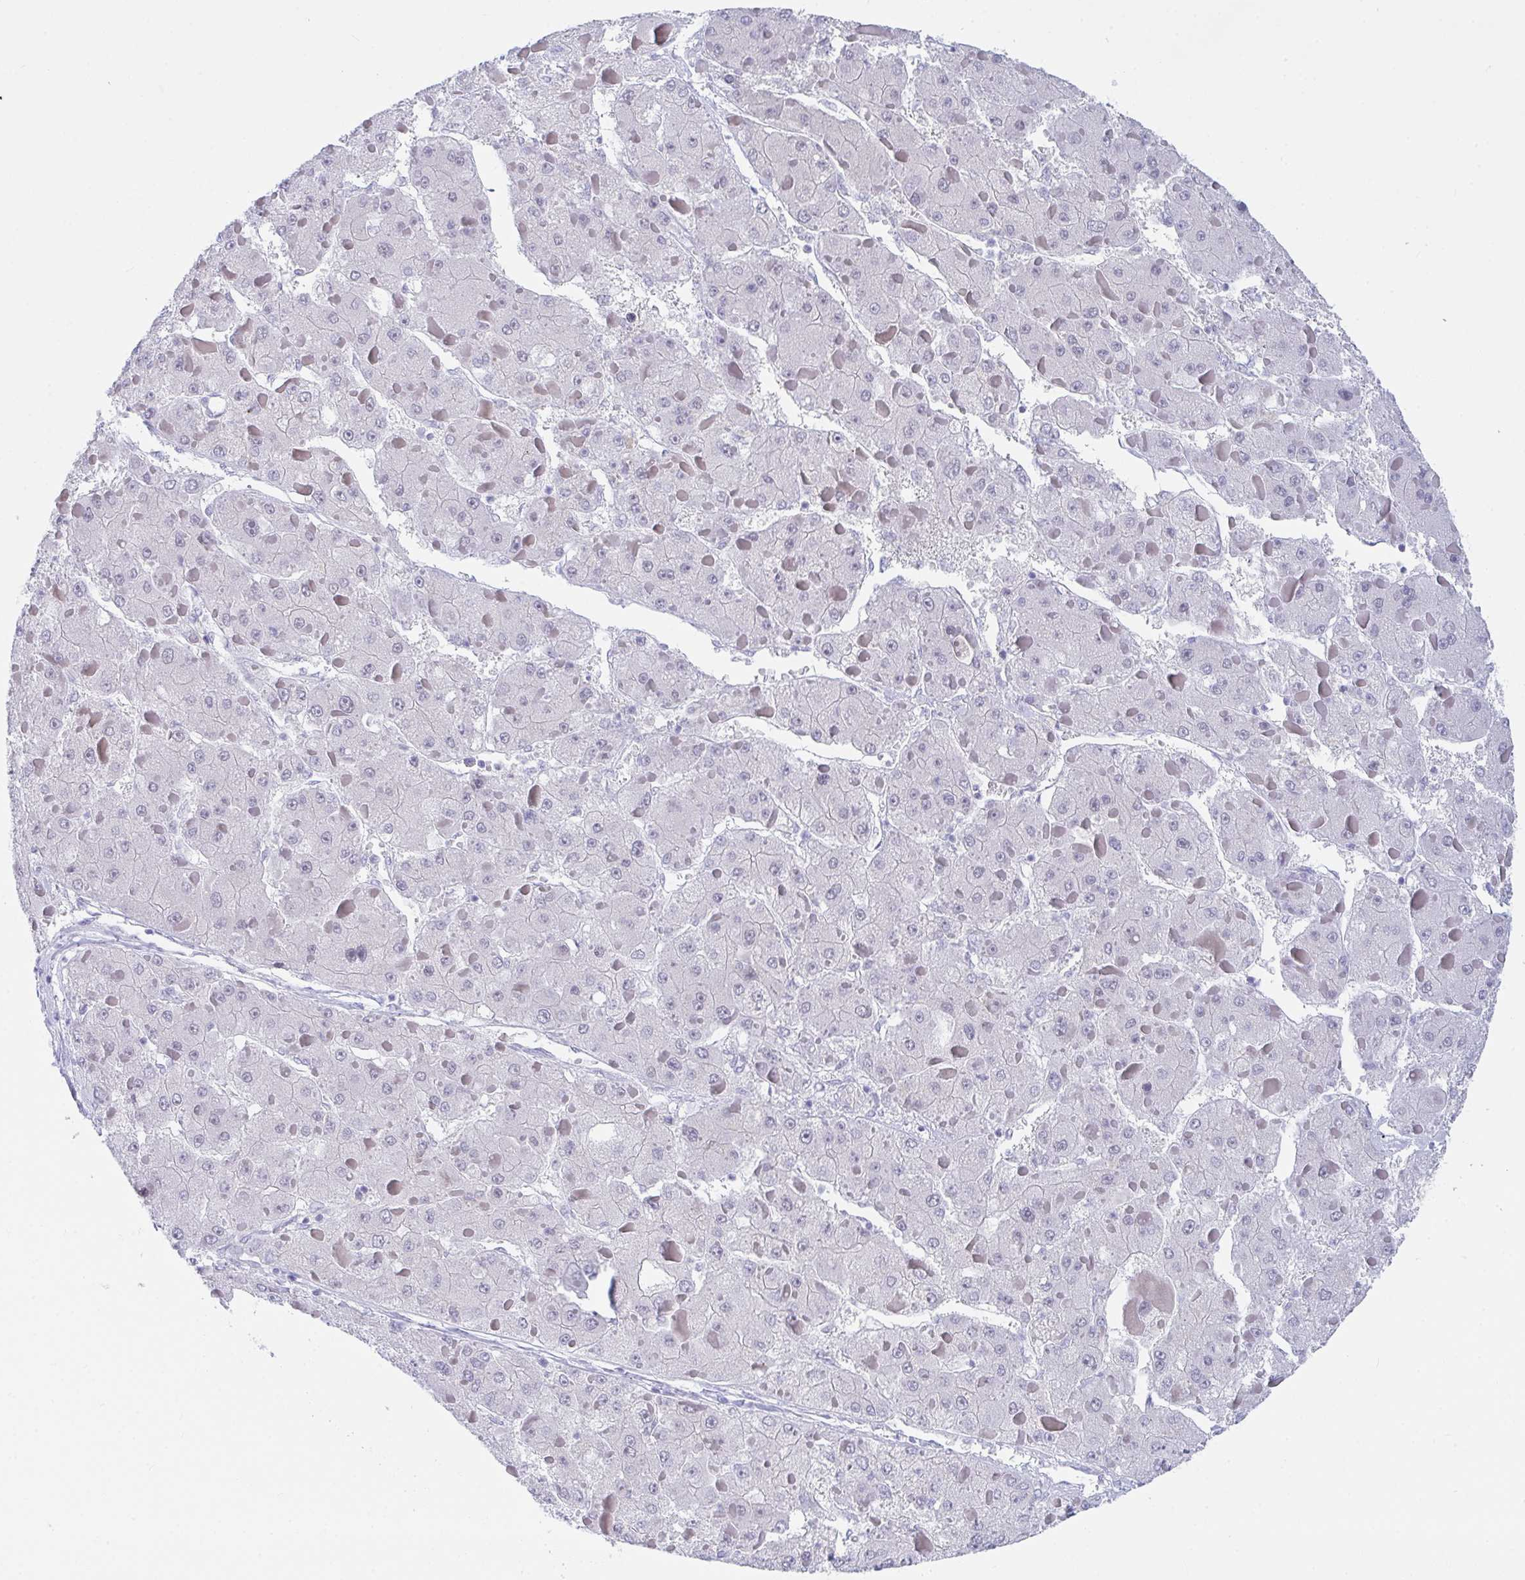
{"staining": {"intensity": "negative", "quantity": "none", "location": "none"}, "tissue": "liver cancer", "cell_type": "Tumor cells", "image_type": "cancer", "snomed": [{"axis": "morphology", "description": "Carcinoma, Hepatocellular, NOS"}, {"axis": "topography", "description": "Liver"}], "caption": "Tumor cells show no significant protein expression in liver hepatocellular carcinoma.", "gene": "DAOA", "patient": {"sex": "female", "age": 73}}